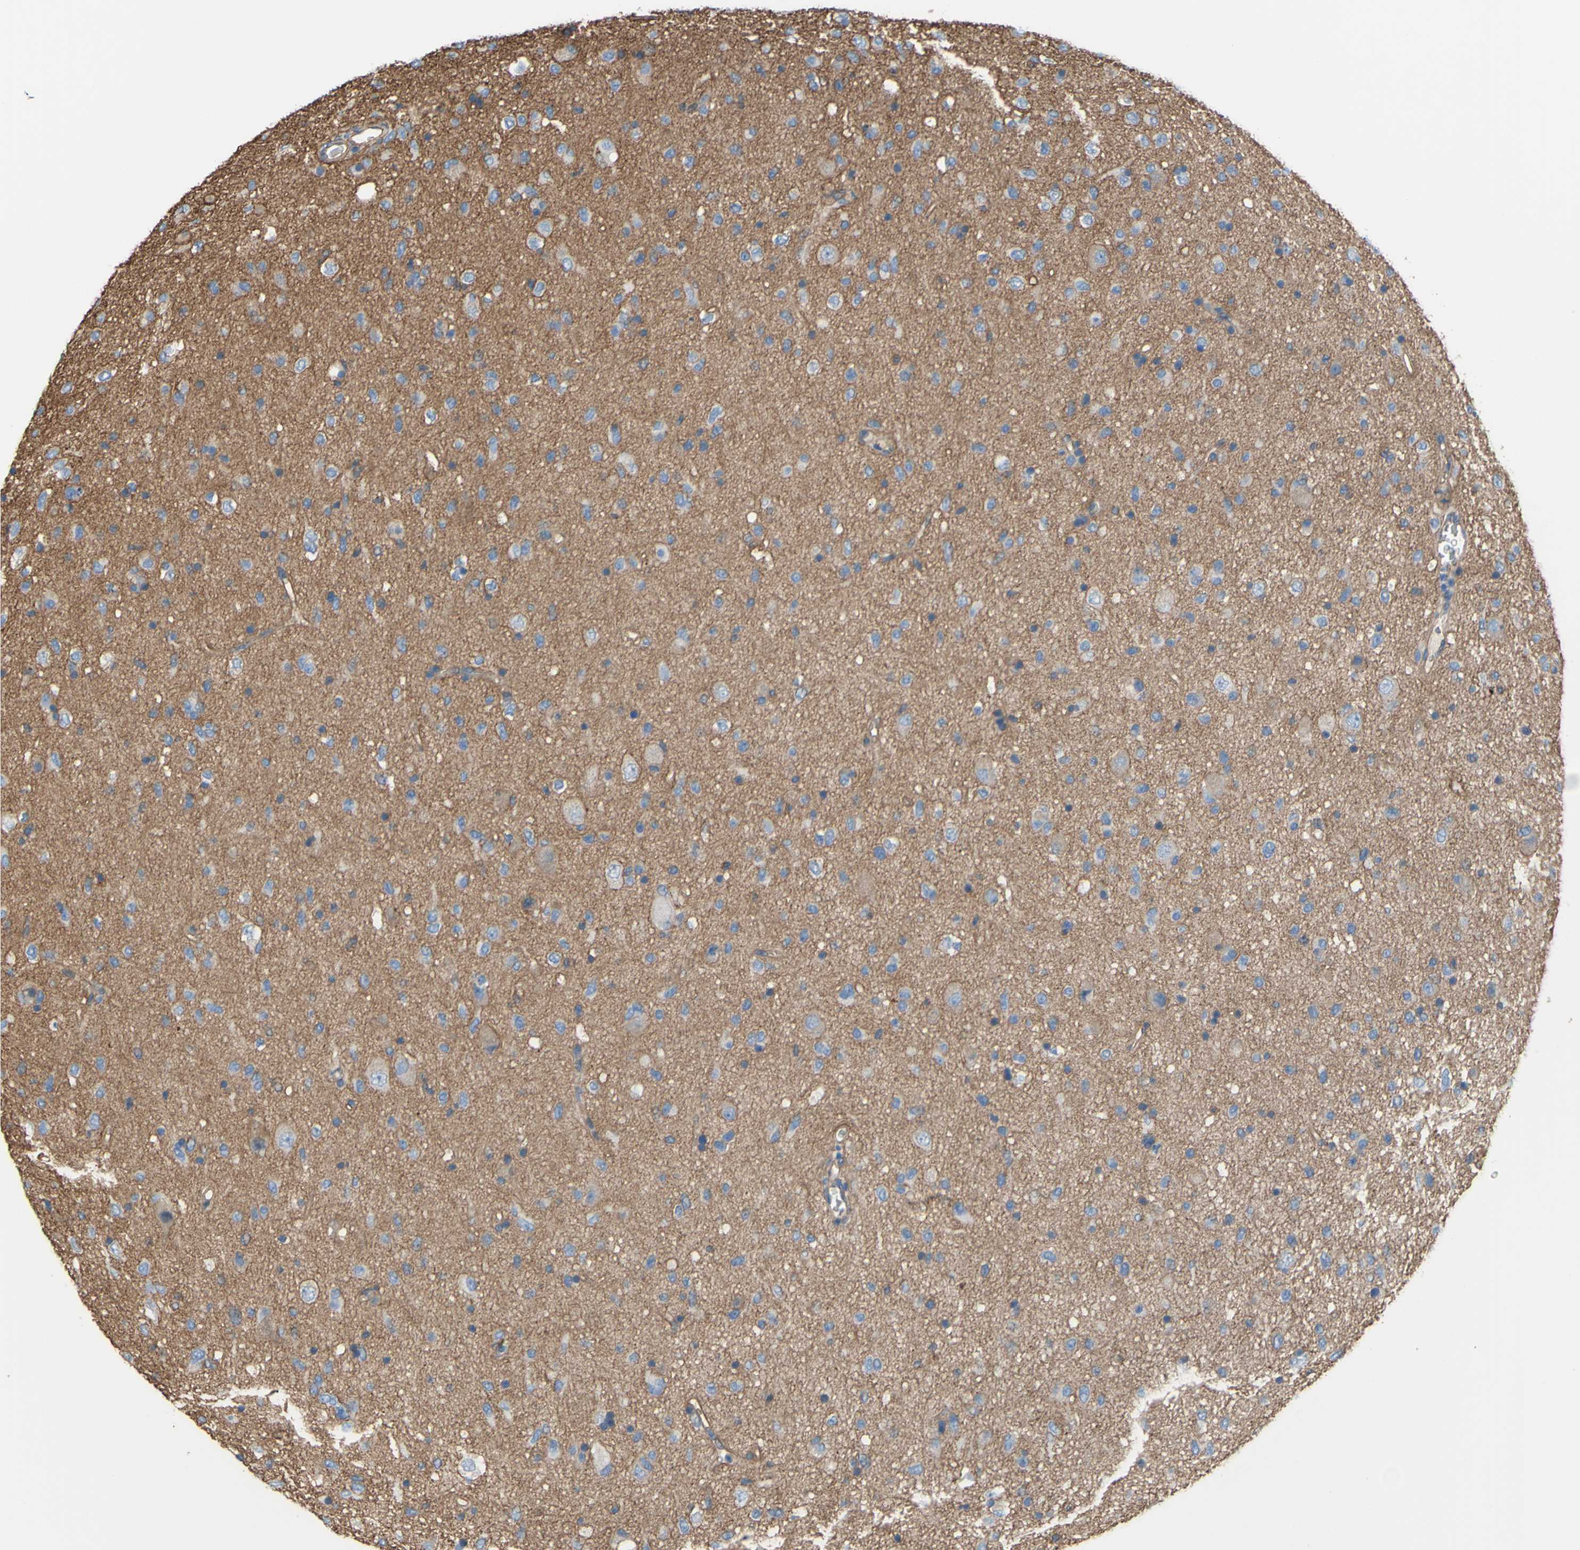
{"staining": {"intensity": "negative", "quantity": "none", "location": "none"}, "tissue": "glioma", "cell_type": "Tumor cells", "image_type": "cancer", "snomed": [{"axis": "morphology", "description": "Glioma, malignant, Low grade"}, {"axis": "topography", "description": "Brain"}], "caption": "Immunohistochemistry image of human glioma stained for a protein (brown), which demonstrates no expression in tumor cells. The staining is performed using DAB brown chromogen with nuclei counter-stained in using hematoxylin.", "gene": "TPBG", "patient": {"sex": "male", "age": 77}}